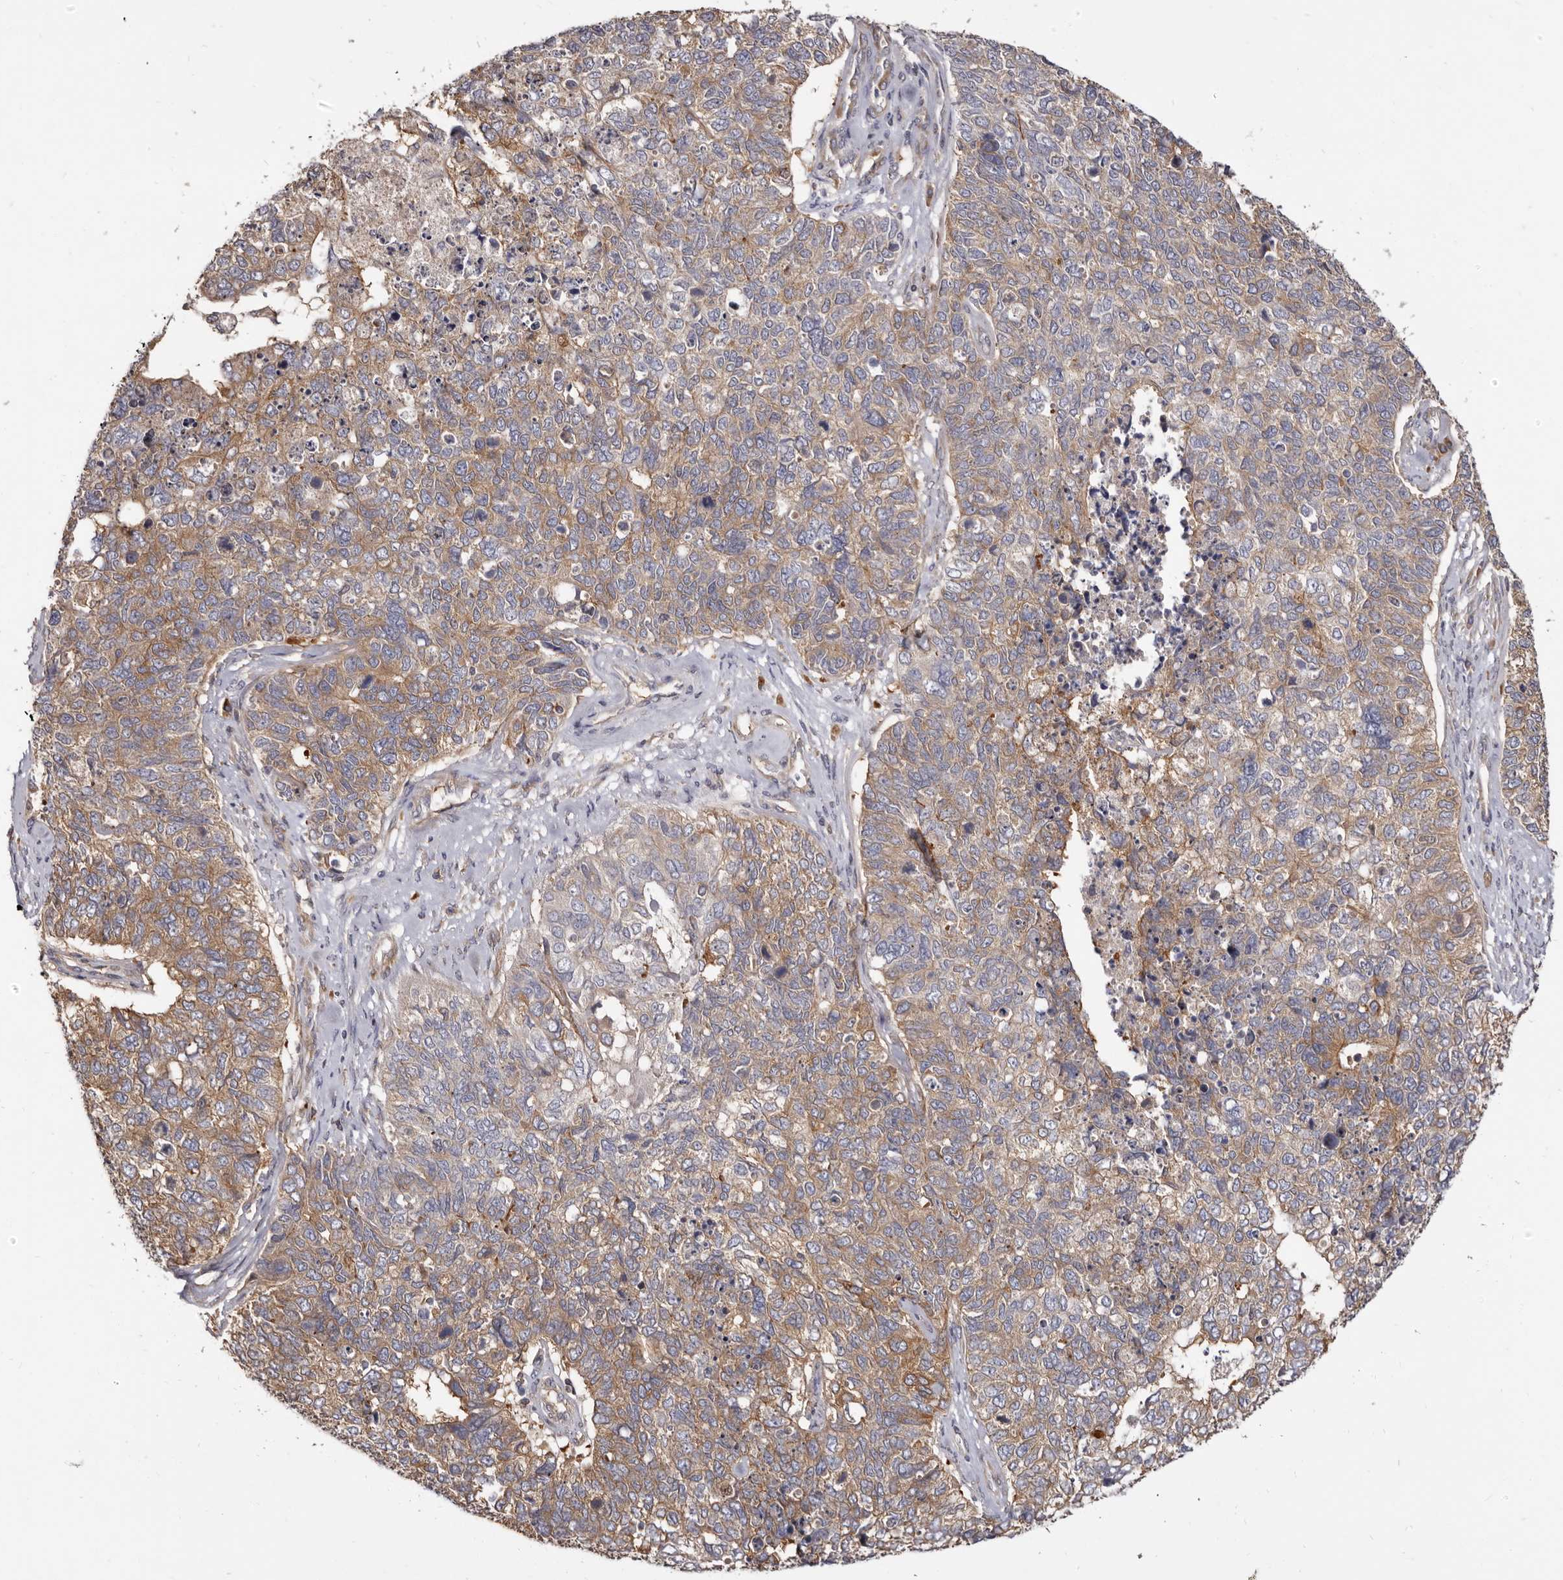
{"staining": {"intensity": "moderate", "quantity": ">75%", "location": "cytoplasmic/membranous"}, "tissue": "cervical cancer", "cell_type": "Tumor cells", "image_type": "cancer", "snomed": [{"axis": "morphology", "description": "Squamous cell carcinoma, NOS"}, {"axis": "topography", "description": "Cervix"}], "caption": "Immunohistochemical staining of human squamous cell carcinoma (cervical) exhibits moderate cytoplasmic/membranous protein positivity in about >75% of tumor cells.", "gene": "ADAMTS20", "patient": {"sex": "female", "age": 63}}